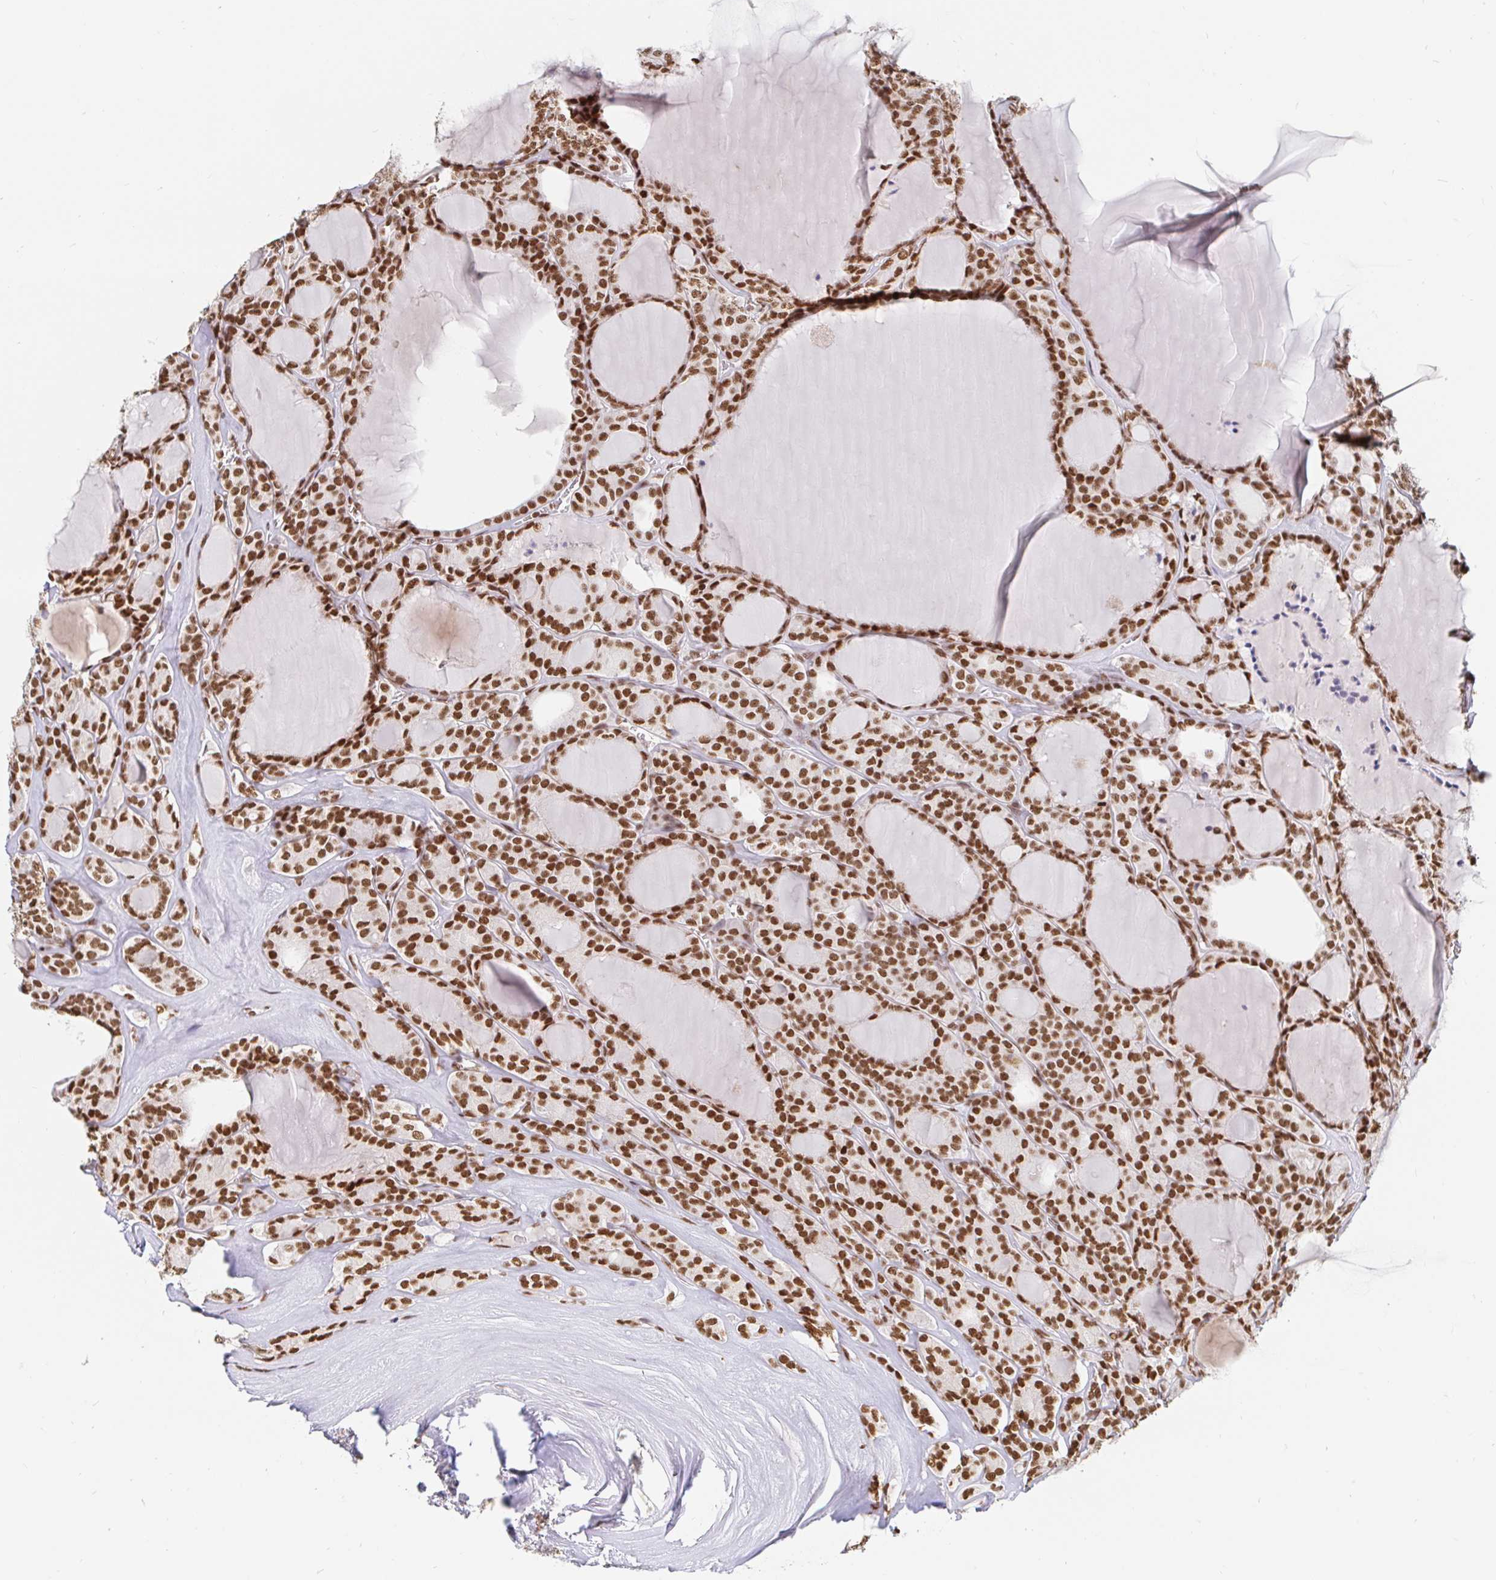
{"staining": {"intensity": "moderate", "quantity": ">75%", "location": "nuclear"}, "tissue": "thyroid cancer", "cell_type": "Tumor cells", "image_type": "cancer", "snomed": [{"axis": "morphology", "description": "Follicular adenoma carcinoma, NOS"}, {"axis": "topography", "description": "Thyroid gland"}], "caption": "Thyroid cancer stained with a brown dye exhibits moderate nuclear positive expression in about >75% of tumor cells.", "gene": "RBMX", "patient": {"sex": "male", "age": 74}}